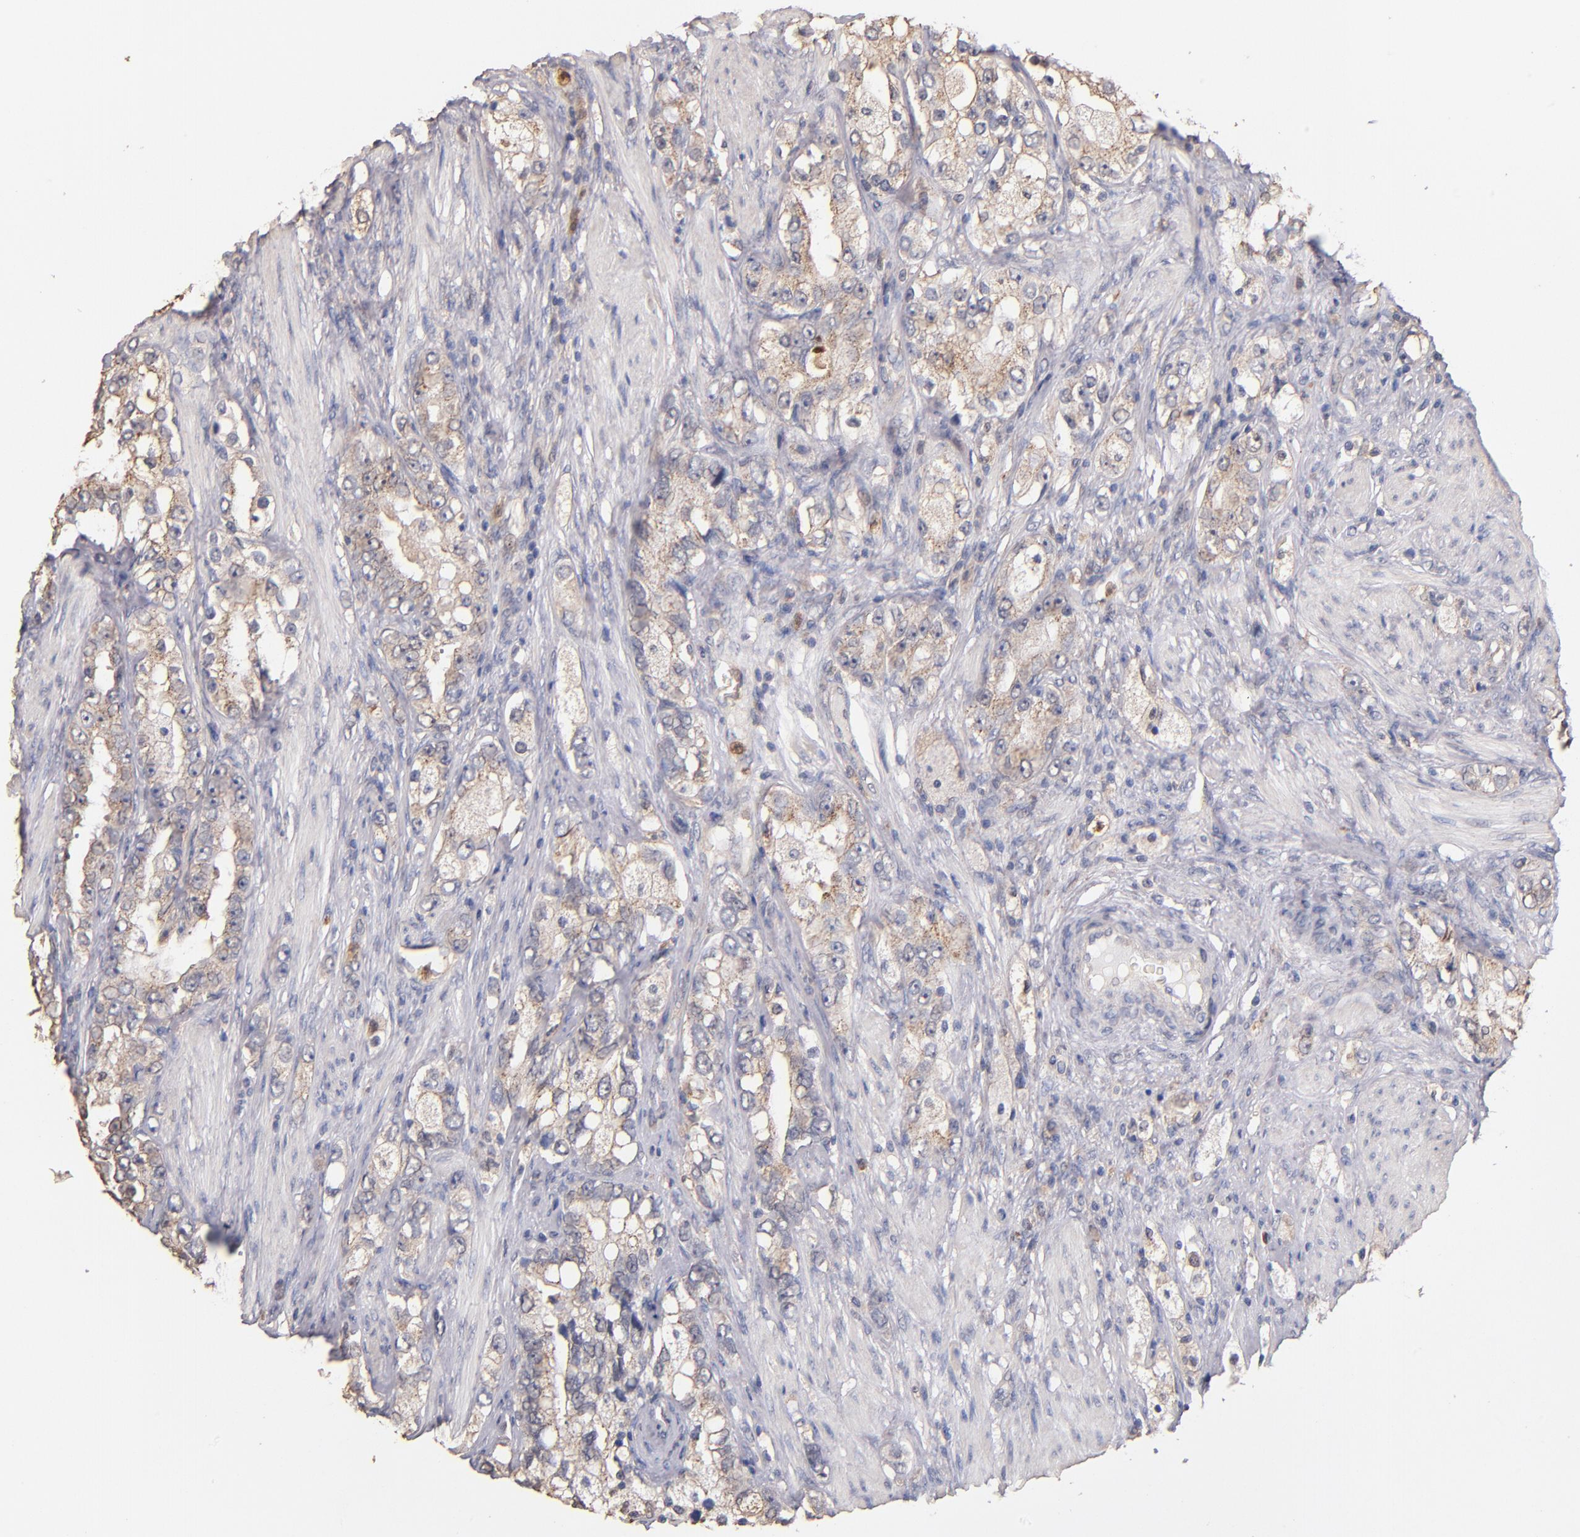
{"staining": {"intensity": "weak", "quantity": ">75%", "location": "cytoplasmic/membranous"}, "tissue": "prostate cancer", "cell_type": "Tumor cells", "image_type": "cancer", "snomed": [{"axis": "morphology", "description": "Adenocarcinoma, High grade"}, {"axis": "topography", "description": "Prostate"}], "caption": "Protein expression analysis of human prostate cancer (adenocarcinoma (high-grade)) reveals weak cytoplasmic/membranous expression in about >75% of tumor cells. The protein of interest is stained brown, and the nuclei are stained in blue (DAB (3,3'-diaminobenzidine) IHC with brightfield microscopy, high magnification).", "gene": "RO60", "patient": {"sex": "male", "age": 63}}